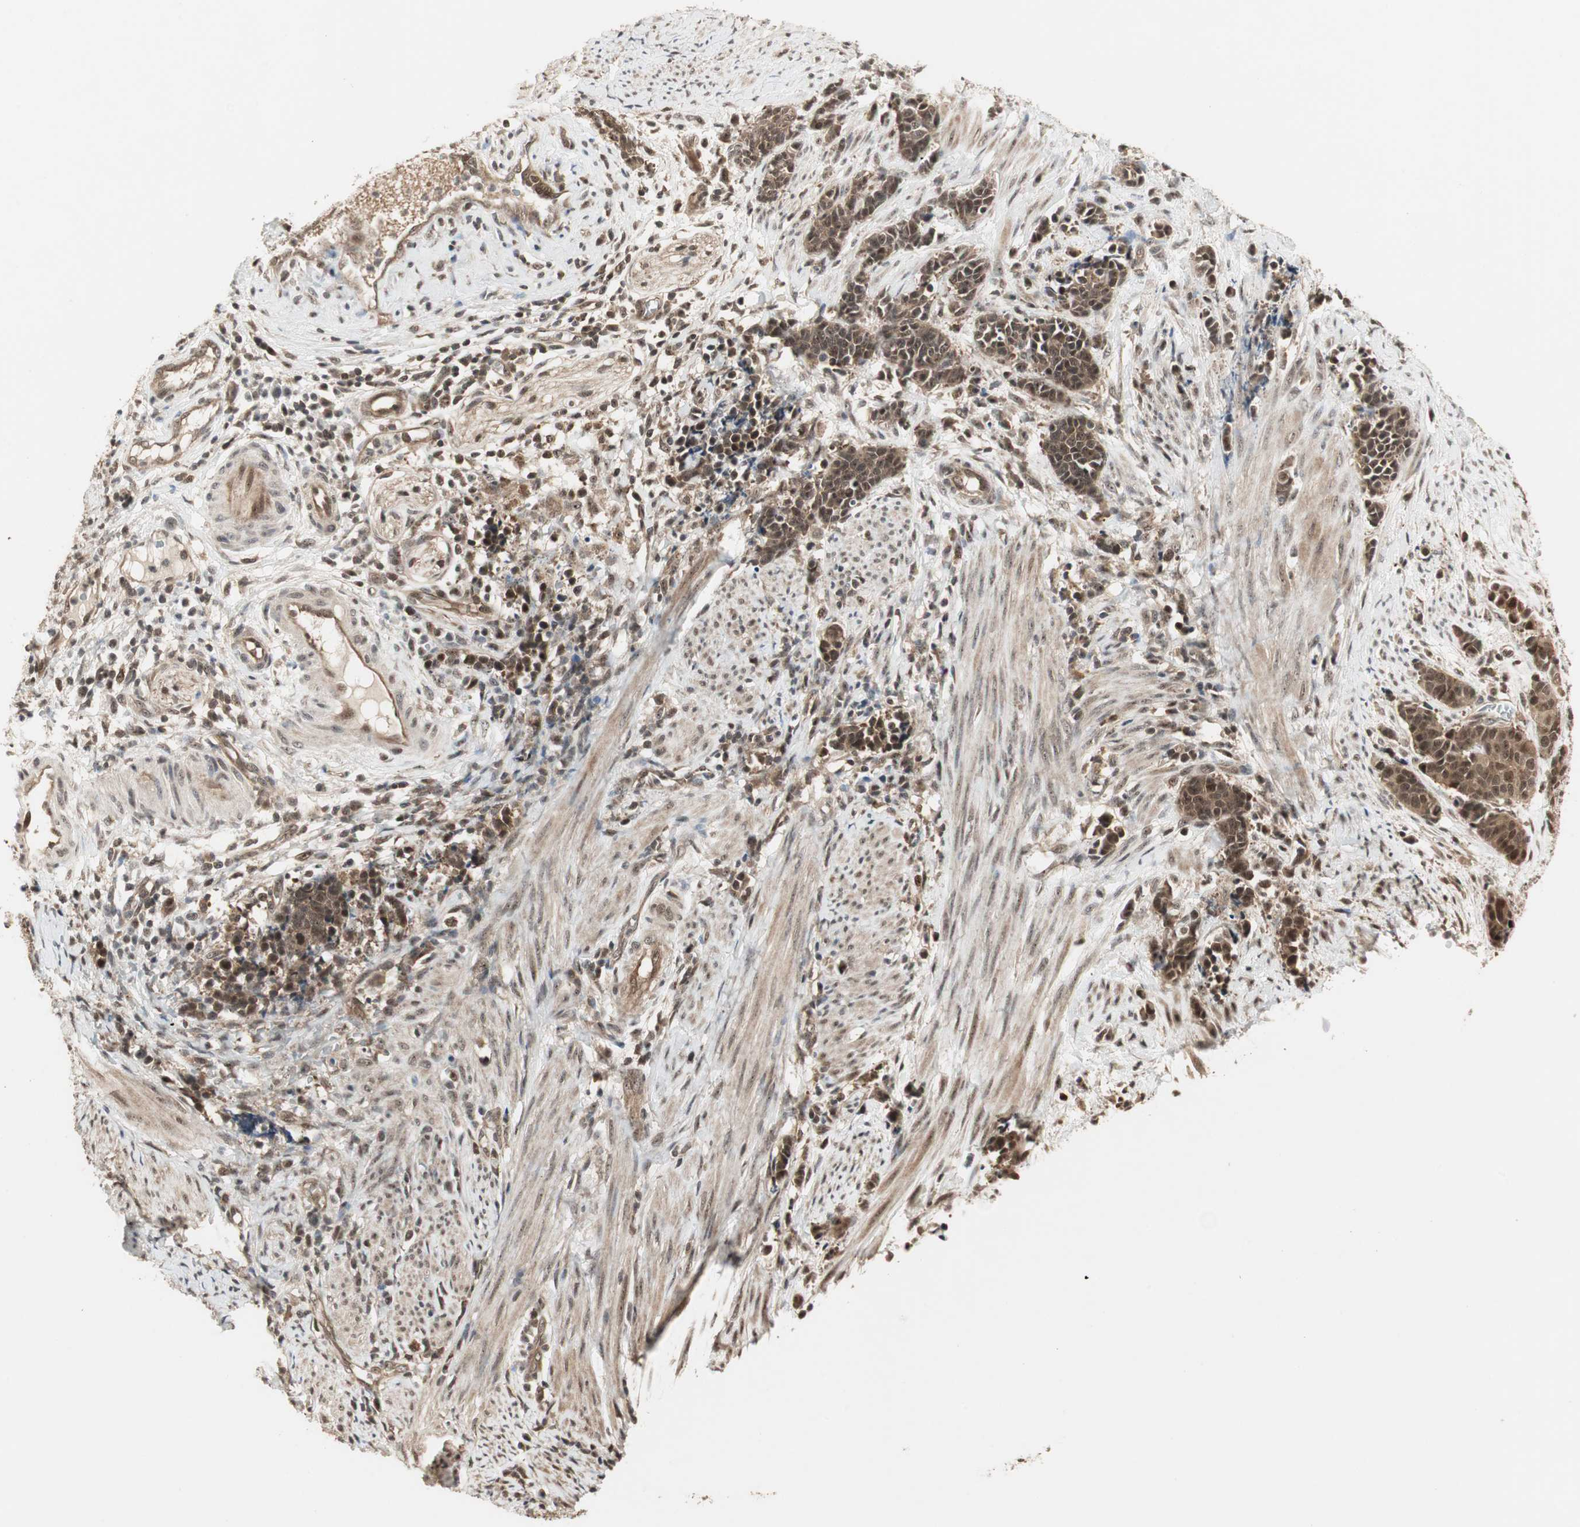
{"staining": {"intensity": "moderate", "quantity": ">75%", "location": "cytoplasmic/membranous,nuclear"}, "tissue": "cervical cancer", "cell_type": "Tumor cells", "image_type": "cancer", "snomed": [{"axis": "morphology", "description": "Squamous cell carcinoma, NOS"}, {"axis": "topography", "description": "Cervix"}], "caption": "Protein staining of cervical squamous cell carcinoma tissue shows moderate cytoplasmic/membranous and nuclear expression in approximately >75% of tumor cells. The staining was performed using DAB to visualize the protein expression in brown, while the nuclei were stained in blue with hematoxylin (Magnification: 20x).", "gene": "CSNK2B", "patient": {"sex": "female", "age": 35}}